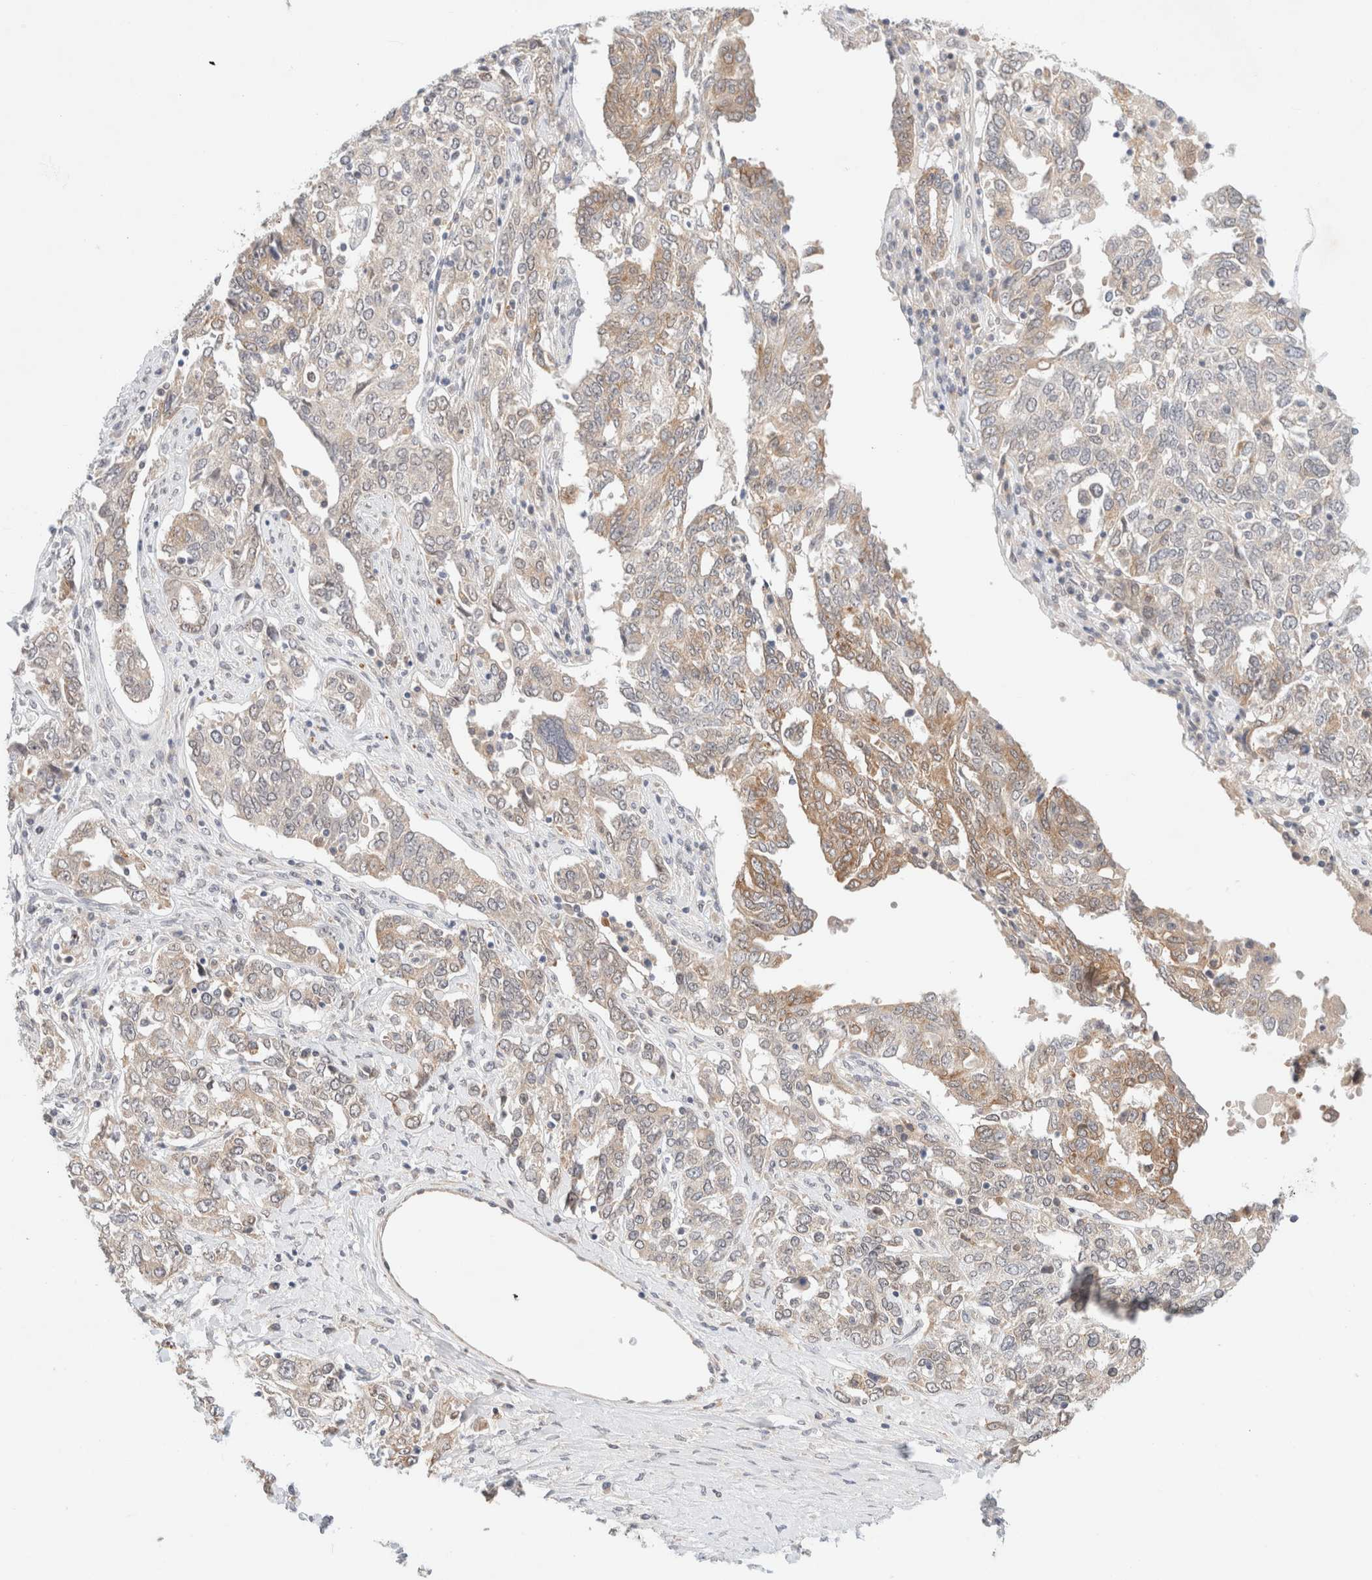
{"staining": {"intensity": "weak", "quantity": ">75%", "location": "cytoplasmic/membranous"}, "tissue": "ovarian cancer", "cell_type": "Tumor cells", "image_type": "cancer", "snomed": [{"axis": "morphology", "description": "Carcinoma, endometroid"}, {"axis": "topography", "description": "Ovary"}], "caption": "This is a micrograph of IHC staining of ovarian cancer (endometroid carcinoma), which shows weak expression in the cytoplasmic/membranous of tumor cells.", "gene": "RRP15", "patient": {"sex": "female", "age": 62}}